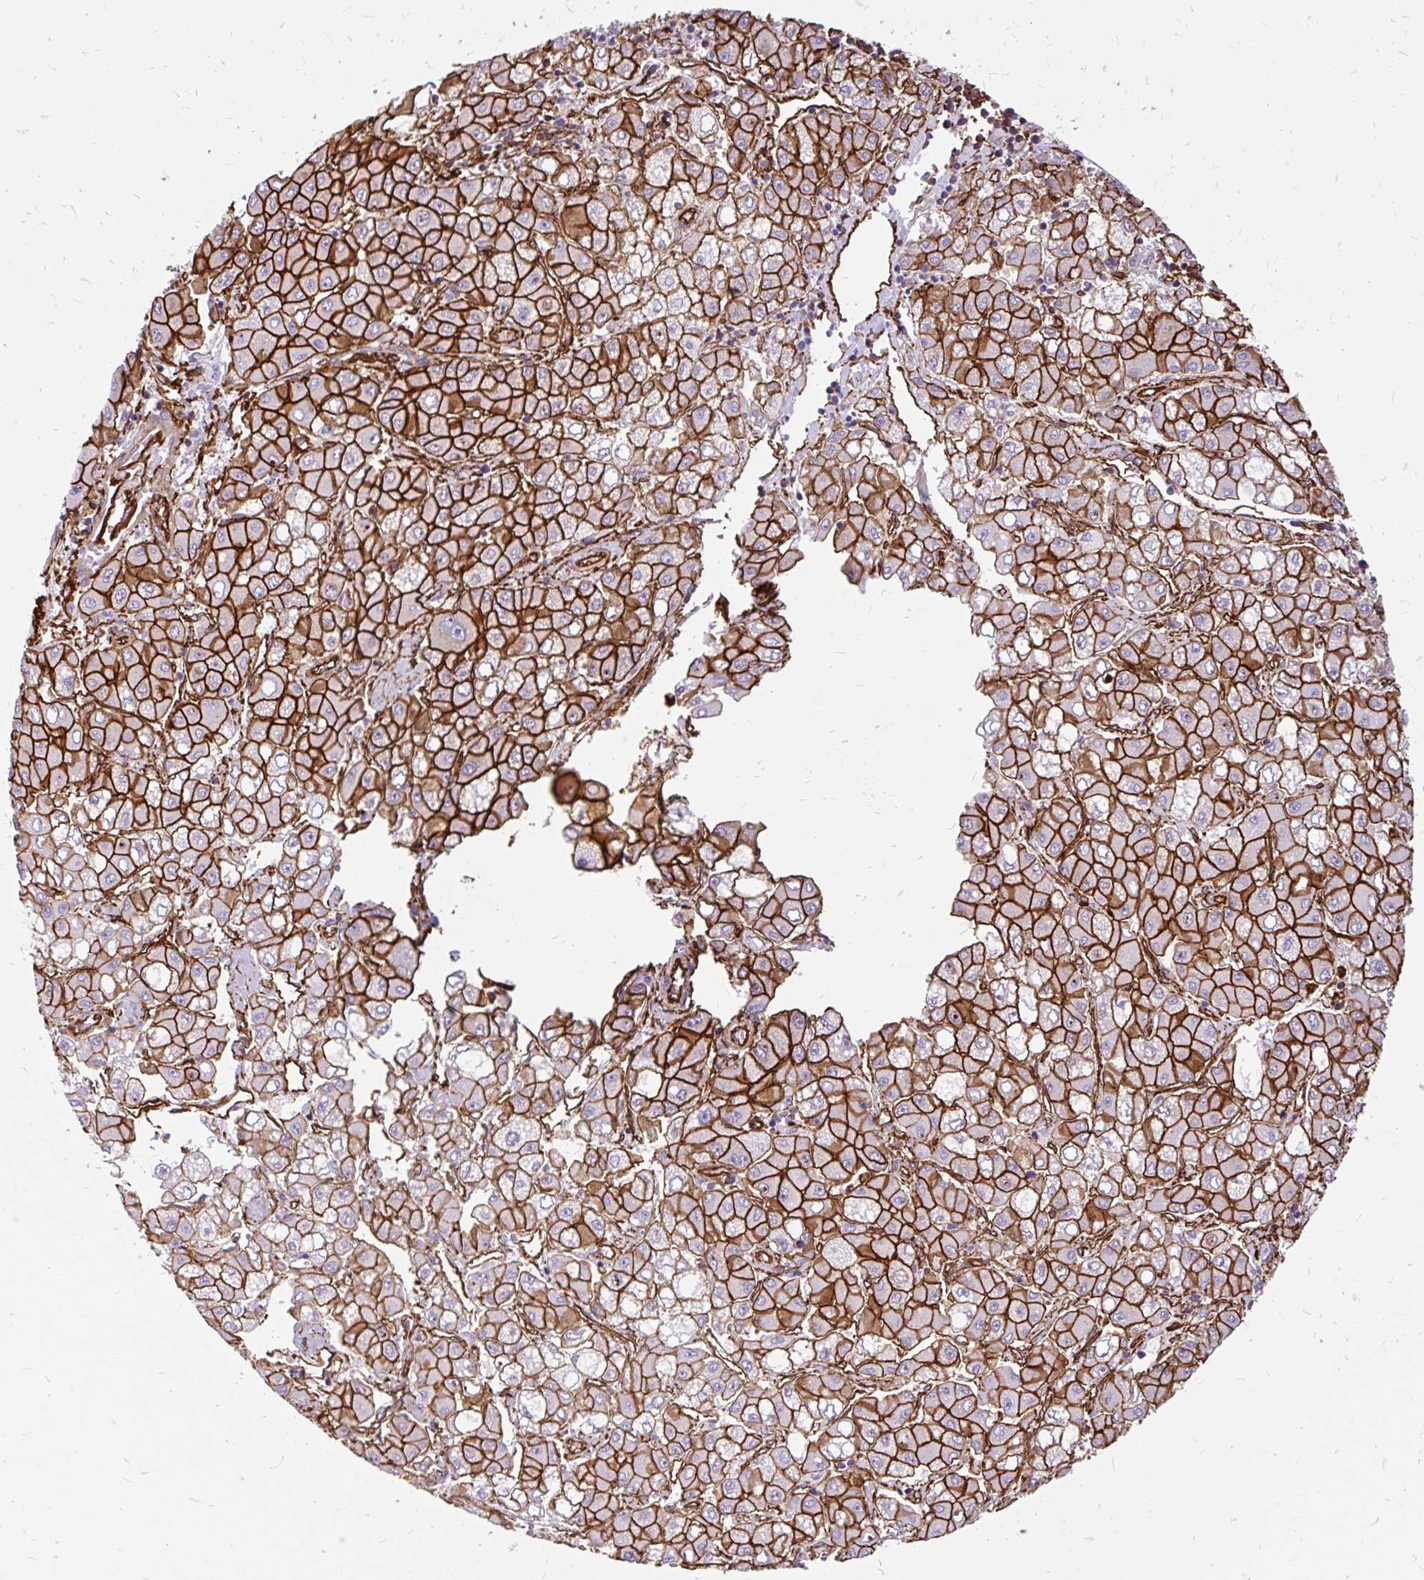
{"staining": {"intensity": "strong", "quantity": ">75%", "location": "cytoplasmic/membranous"}, "tissue": "liver cancer", "cell_type": "Tumor cells", "image_type": "cancer", "snomed": [{"axis": "morphology", "description": "Carcinoma, Hepatocellular, NOS"}, {"axis": "topography", "description": "Liver"}], "caption": "A brown stain highlights strong cytoplasmic/membranous staining of a protein in liver hepatocellular carcinoma tumor cells.", "gene": "MAP1LC3B", "patient": {"sex": "male", "age": 40}}